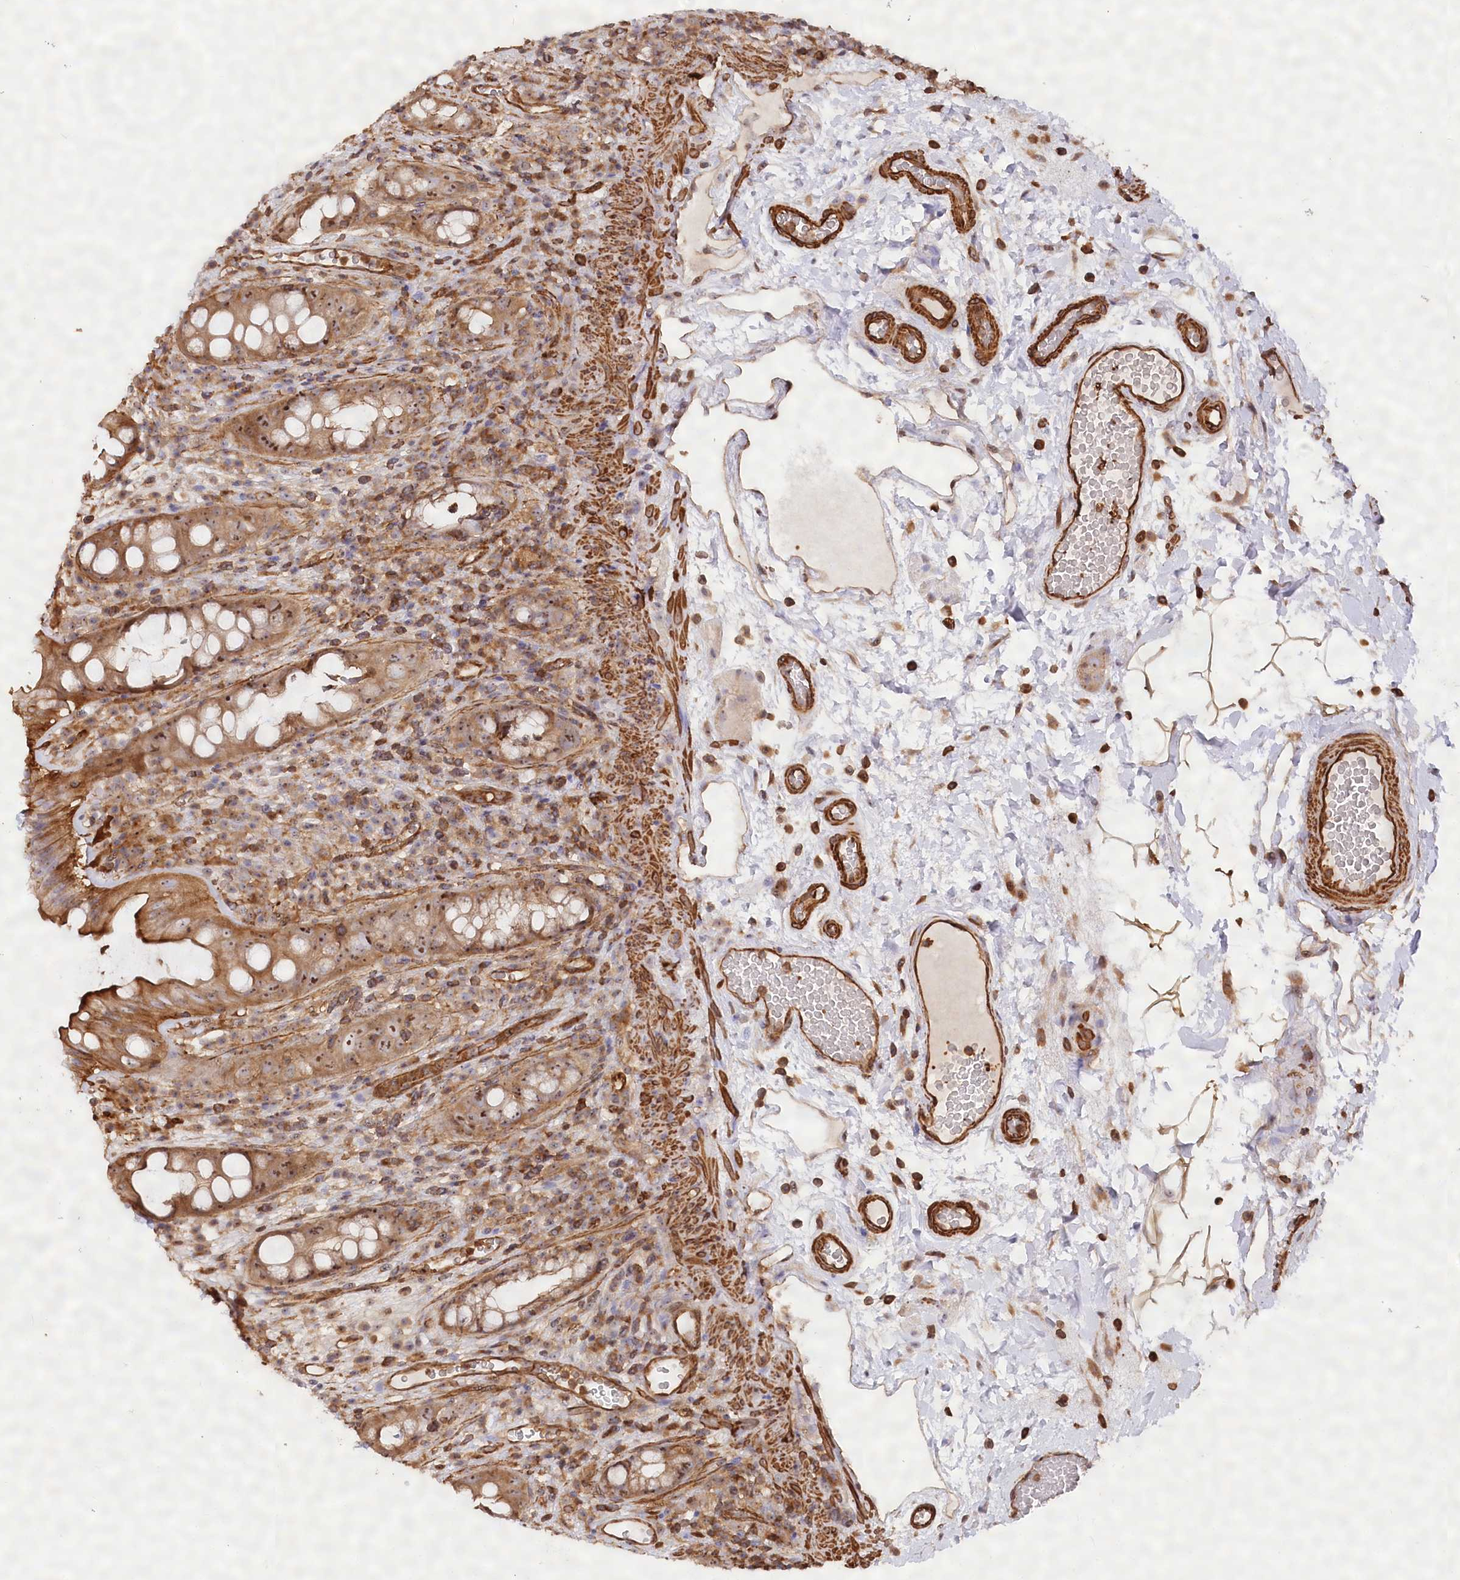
{"staining": {"intensity": "moderate", "quantity": ">75%", "location": "cytoplasmic/membranous,nuclear"}, "tissue": "rectum", "cell_type": "Glandular cells", "image_type": "normal", "snomed": [{"axis": "morphology", "description": "Normal tissue, NOS"}, {"axis": "topography", "description": "Rectum"}], "caption": "This image displays normal rectum stained with IHC to label a protein in brown. The cytoplasmic/membranous,nuclear of glandular cells show moderate positivity for the protein. Nuclei are counter-stained blue.", "gene": "WDR36", "patient": {"sex": "female", "age": 57}}